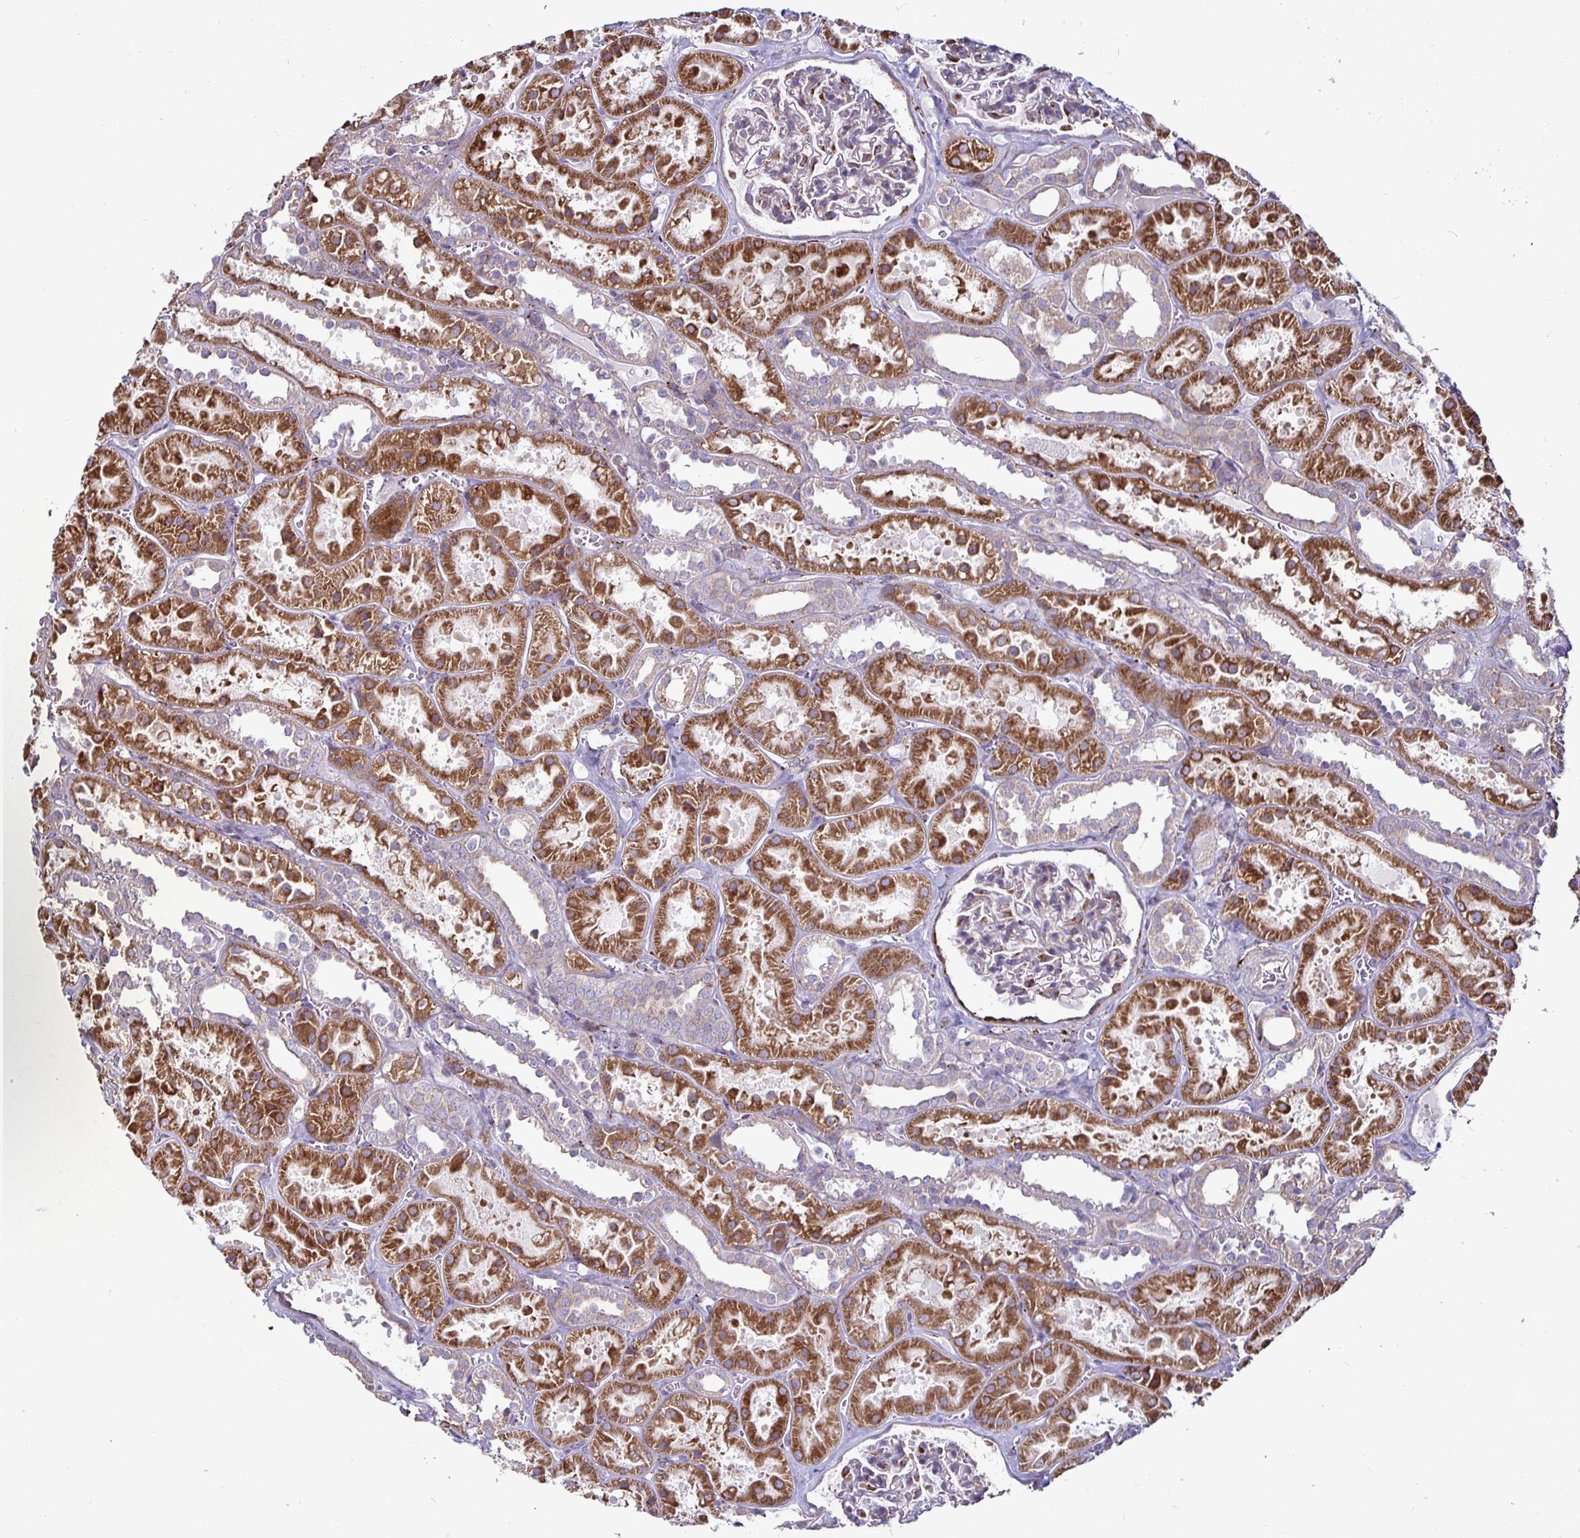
{"staining": {"intensity": "strong", "quantity": "<25%", "location": "cytoplasmic/membranous"}, "tissue": "kidney", "cell_type": "Cells in glomeruli", "image_type": "normal", "snomed": [{"axis": "morphology", "description": "Normal tissue, NOS"}, {"axis": "topography", "description": "Kidney"}], "caption": "Unremarkable kidney shows strong cytoplasmic/membranous expression in approximately <25% of cells in glomeruli Ihc stains the protein in brown and the nuclei are stained blue..", "gene": "P4HA2", "patient": {"sex": "female", "age": 41}}